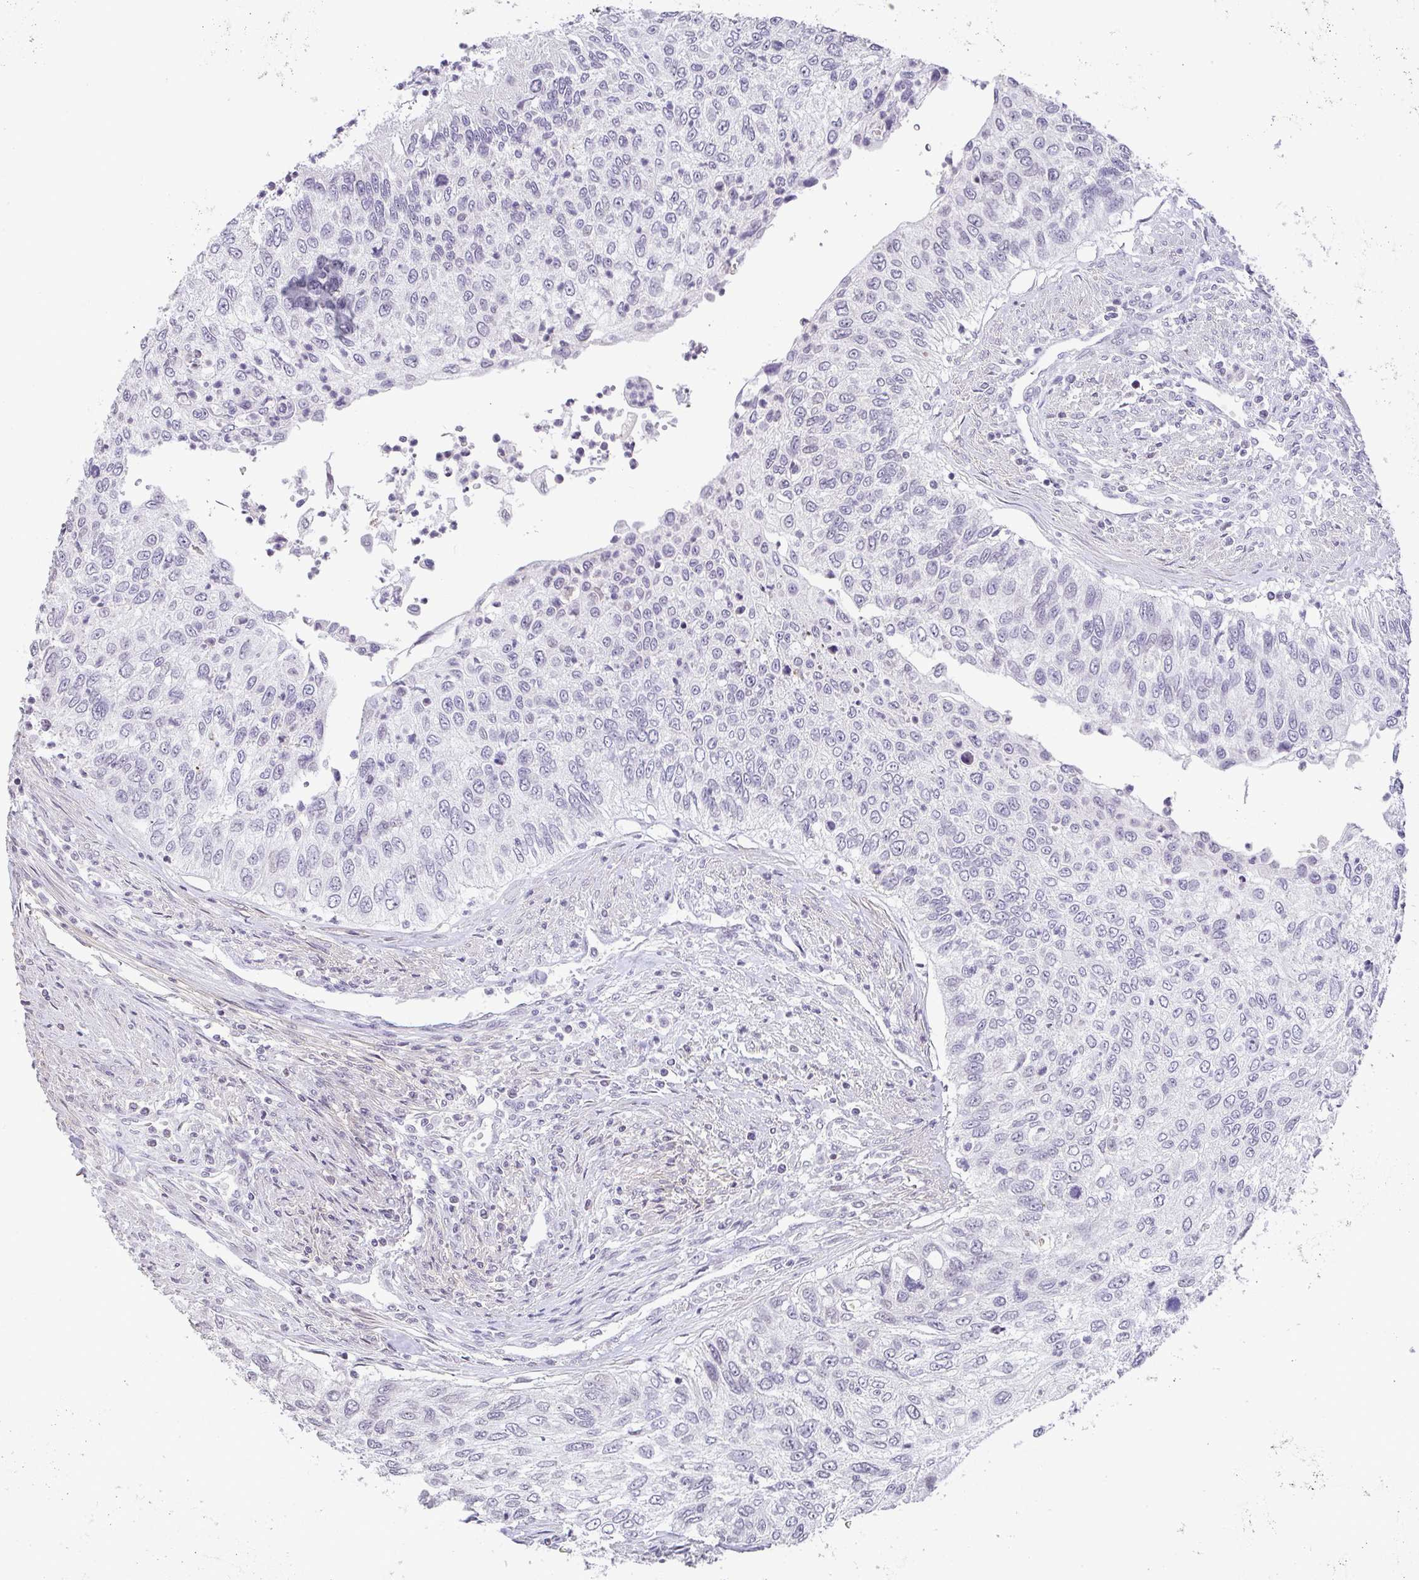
{"staining": {"intensity": "negative", "quantity": "none", "location": "none"}, "tissue": "urothelial cancer", "cell_type": "Tumor cells", "image_type": "cancer", "snomed": [{"axis": "morphology", "description": "Urothelial carcinoma, High grade"}, {"axis": "topography", "description": "Urinary bladder"}], "caption": "An immunohistochemistry image of urothelial cancer is shown. There is no staining in tumor cells of urothelial cancer.", "gene": "CACNA1S", "patient": {"sex": "female", "age": 60}}